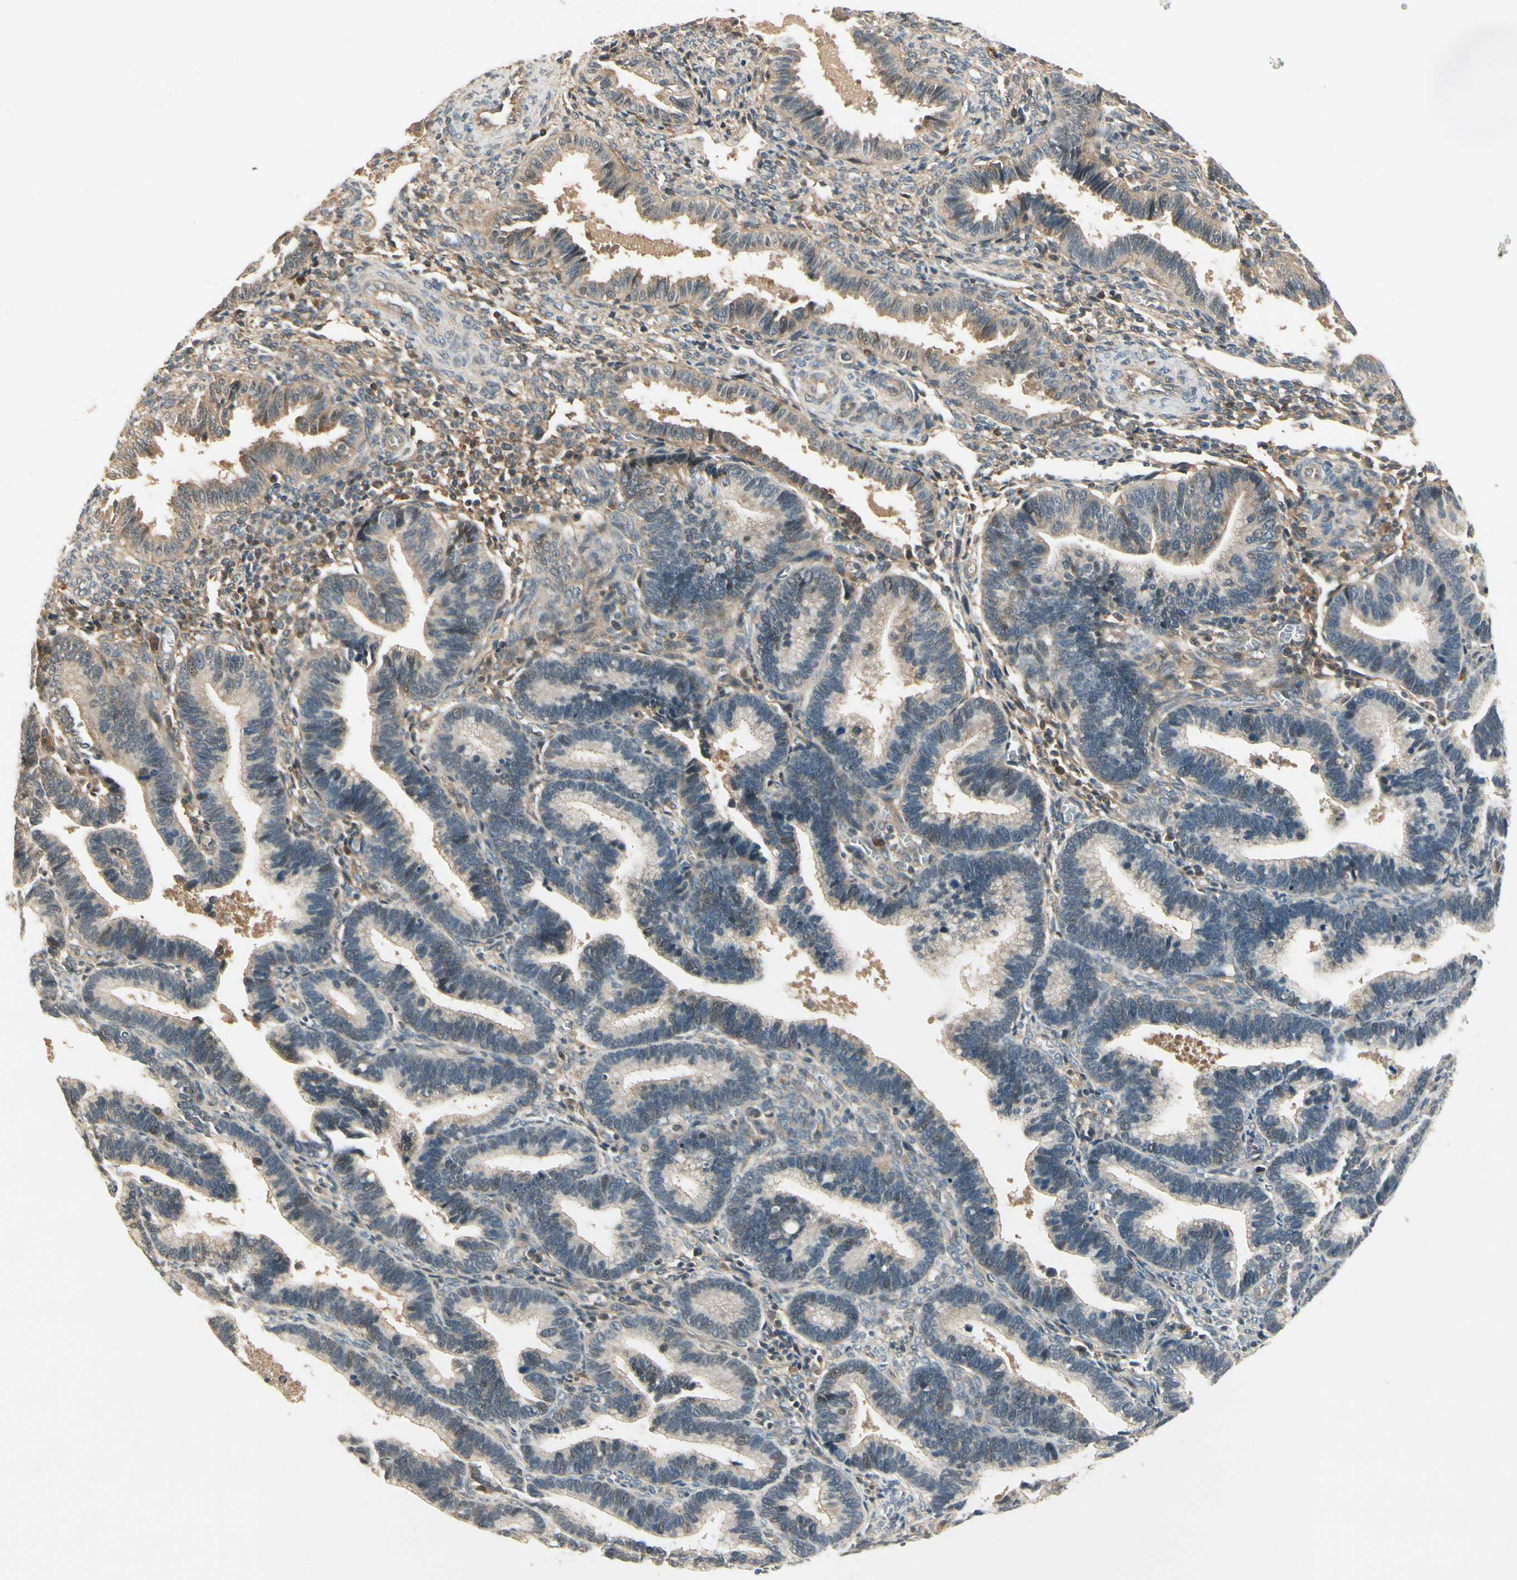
{"staining": {"intensity": "weak", "quantity": "<25%", "location": "cytoplasmic/membranous"}, "tissue": "endometrium", "cell_type": "Cells in endometrial stroma", "image_type": "normal", "snomed": [{"axis": "morphology", "description": "Normal tissue, NOS"}, {"axis": "topography", "description": "Endometrium"}], "caption": "A histopathology image of endometrium stained for a protein shows no brown staining in cells in endometrial stroma.", "gene": "EPHB3", "patient": {"sex": "female", "age": 36}}